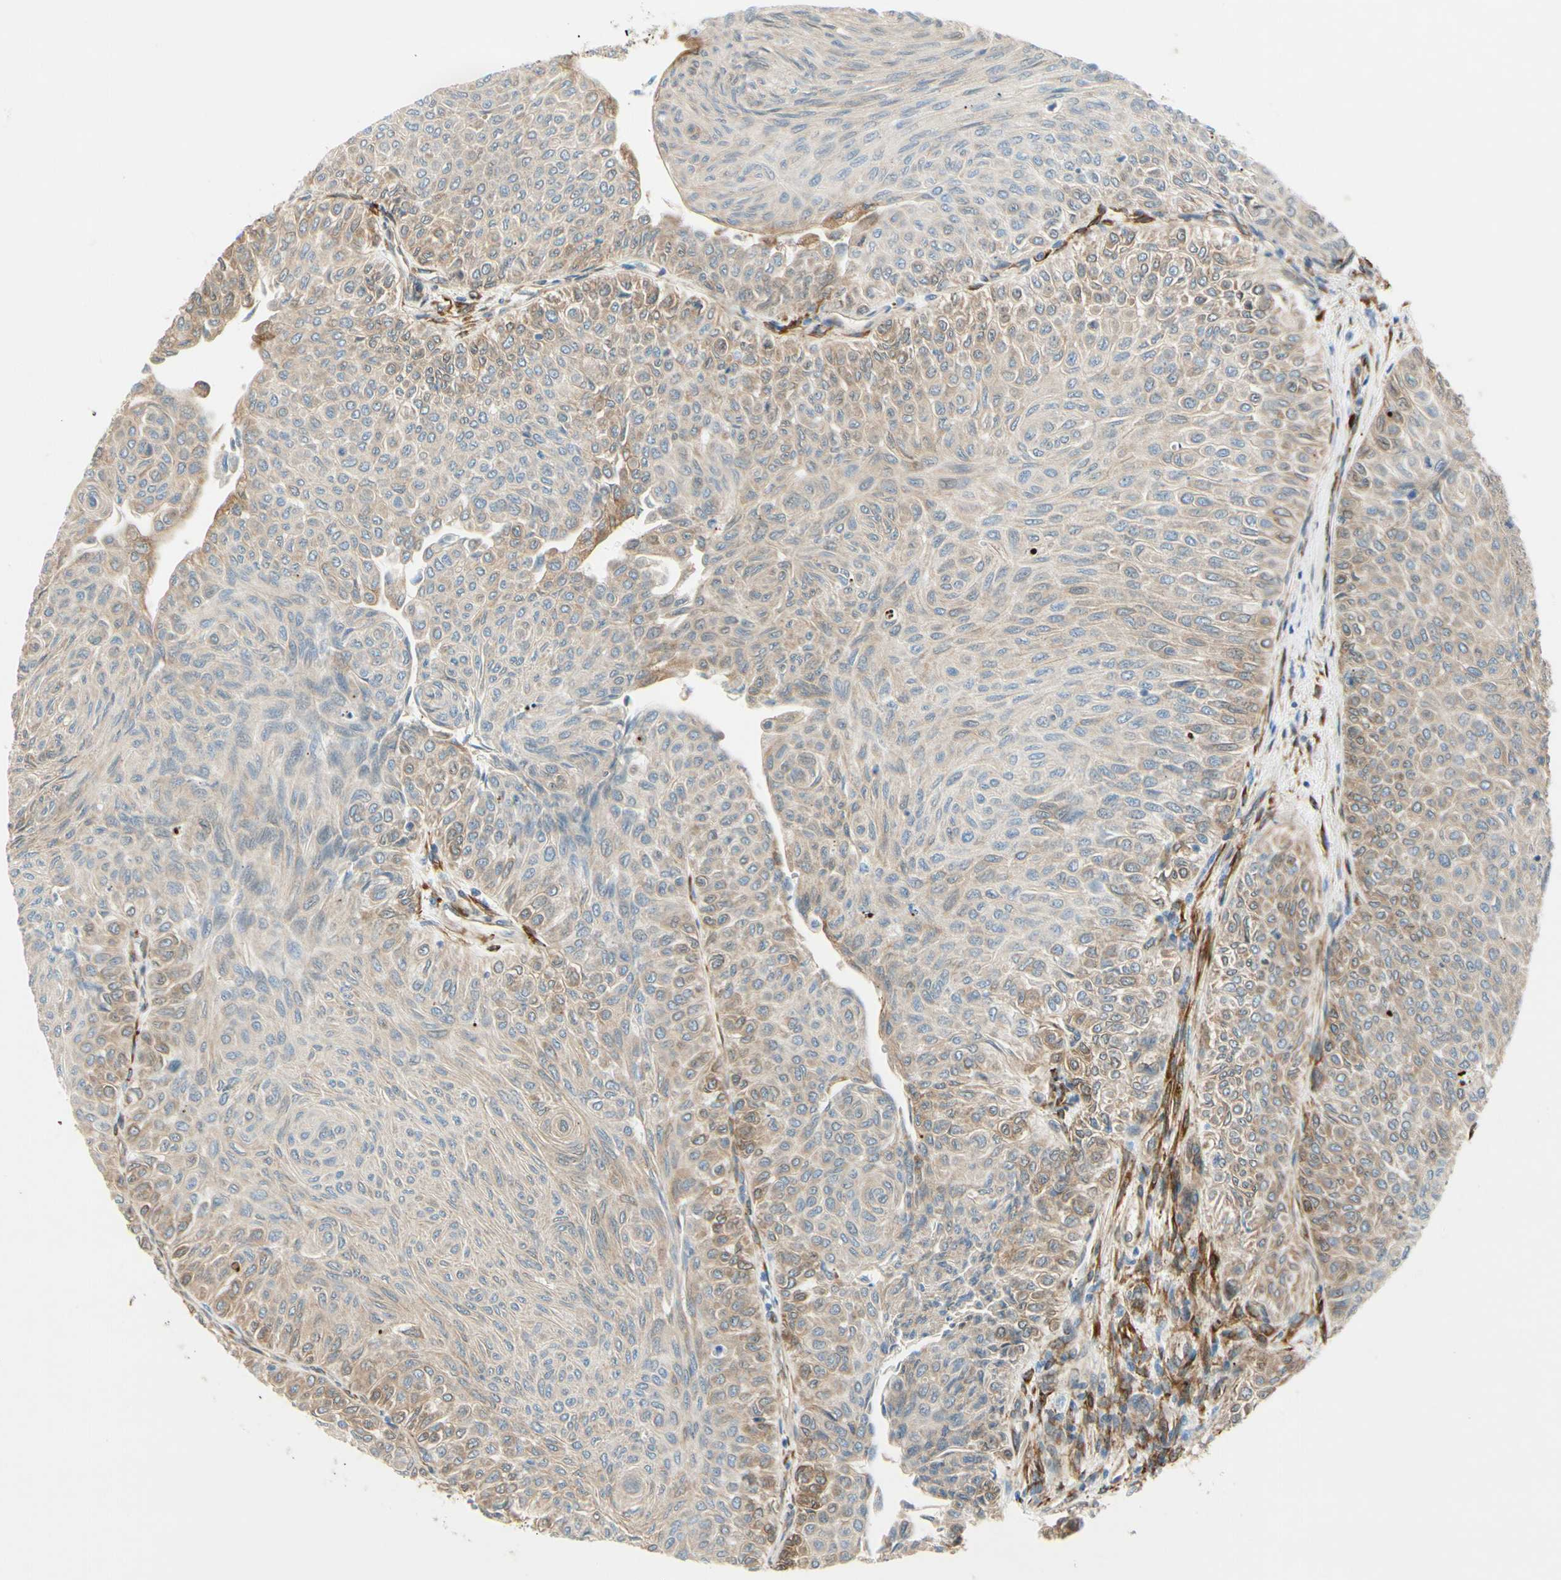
{"staining": {"intensity": "weak", "quantity": "25%-75%", "location": "cytoplasmic/membranous"}, "tissue": "urothelial cancer", "cell_type": "Tumor cells", "image_type": "cancer", "snomed": [{"axis": "morphology", "description": "Urothelial carcinoma, Low grade"}, {"axis": "topography", "description": "Urinary bladder"}], "caption": "IHC micrograph of neoplastic tissue: low-grade urothelial carcinoma stained using immunohistochemistry (IHC) exhibits low levels of weak protein expression localized specifically in the cytoplasmic/membranous of tumor cells, appearing as a cytoplasmic/membranous brown color.", "gene": "FKBP7", "patient": {"sex": "male", "age": 78}}